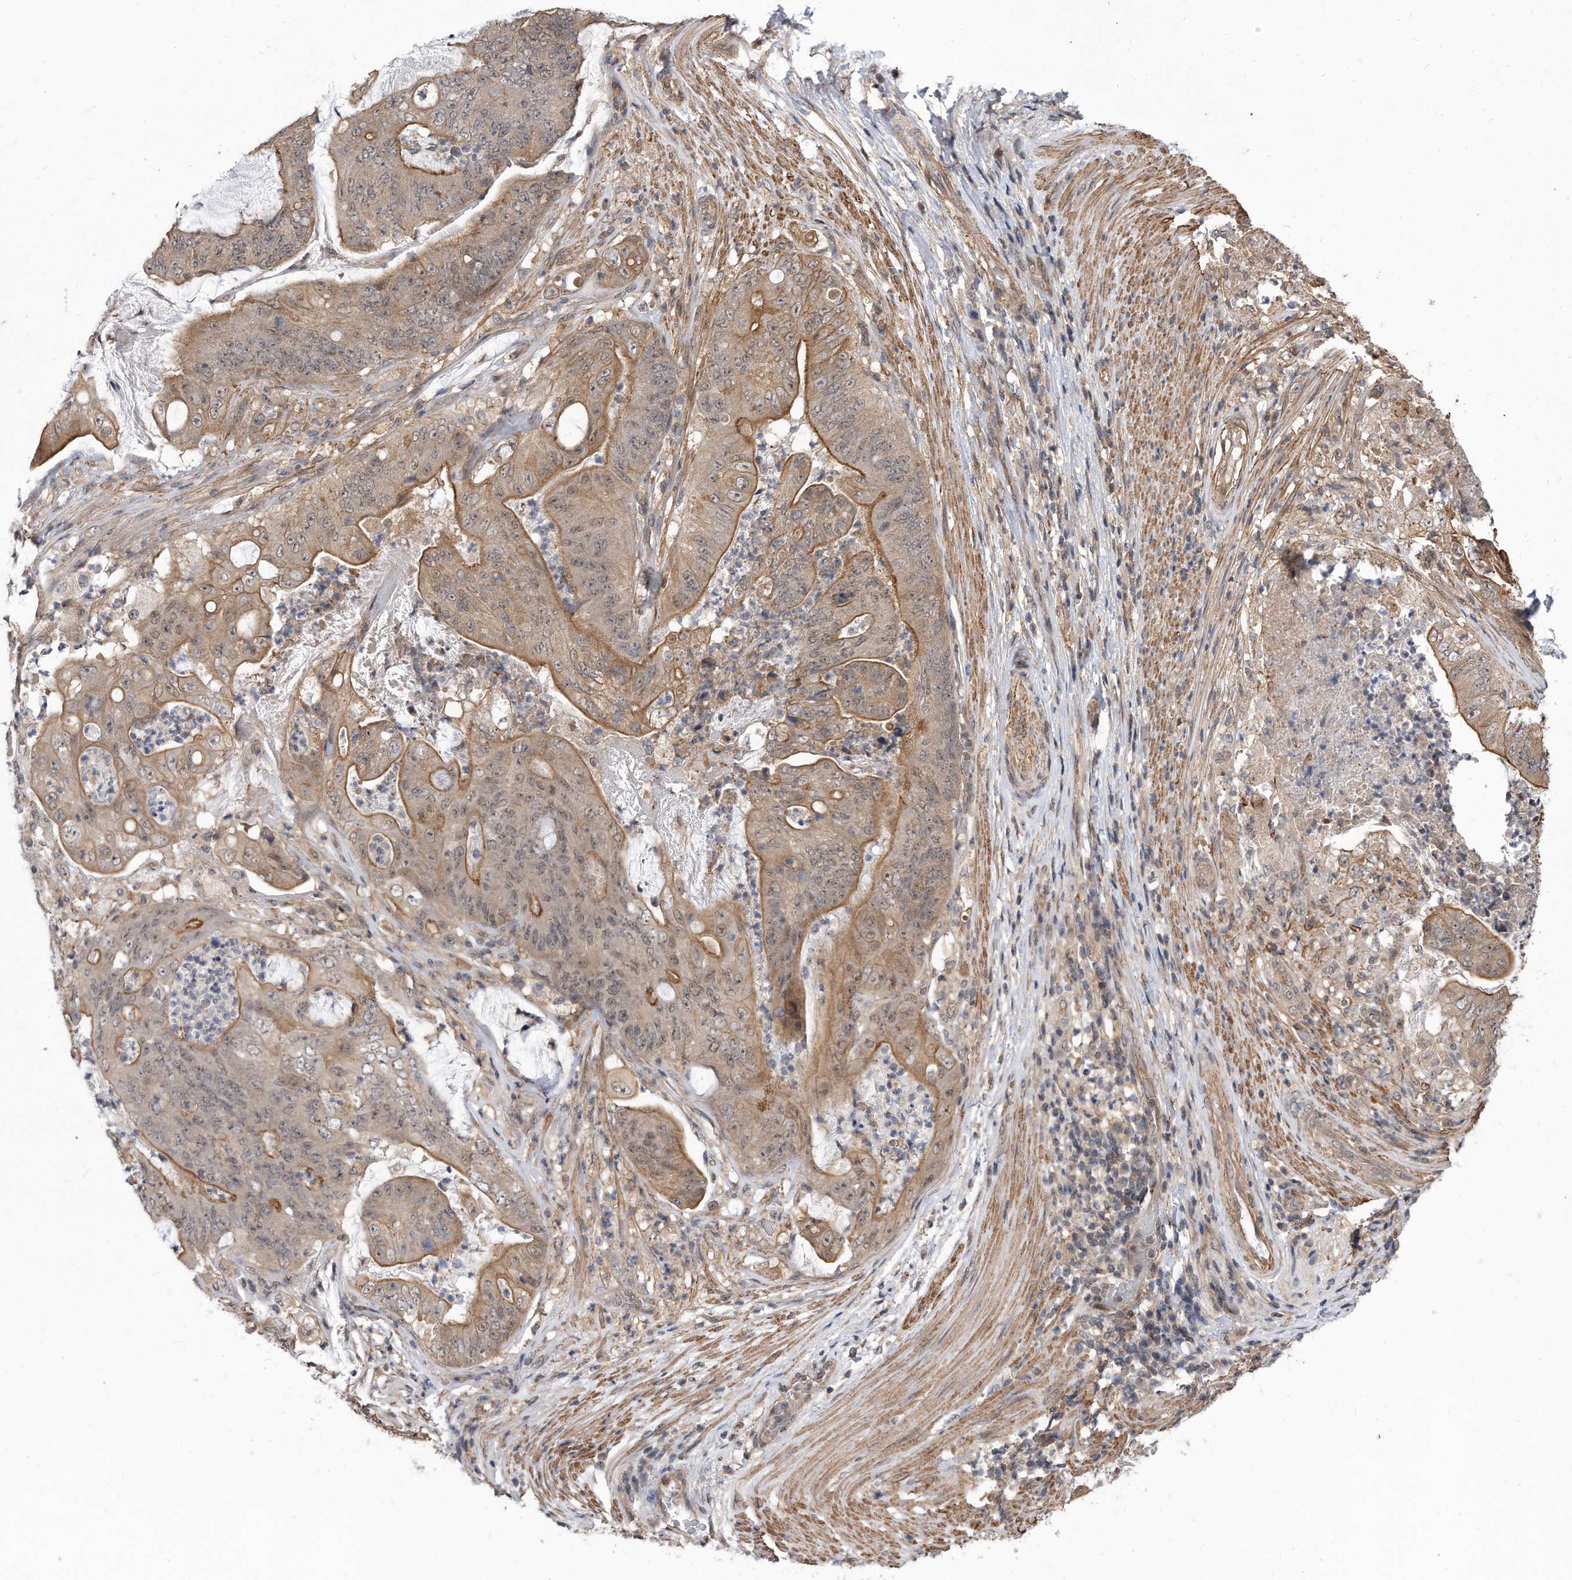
{"staining": {"intensity": "moderate", "quantity": ">75%", "location": "cytoplasmic/membranous,nuclear"}, "tissue": "stomach cancer", "cell_type": "Tumor cells", "image_type": "cancer", "snomed": [{"axis": "morphology", "description": "Adenocarcinoma, NOS"}, {"axis": "topography", "description": "Stomach"}], "caption": "DAB (3,3'-diaminobenzidine) immunohistochemical staining of stomach cancer shows moderate cytoplasmic/membranous and nuclear protein expression in about >75% of tumor cells.", "gene": "TCP1", "patient": {"sex": "female", "age": 73}}